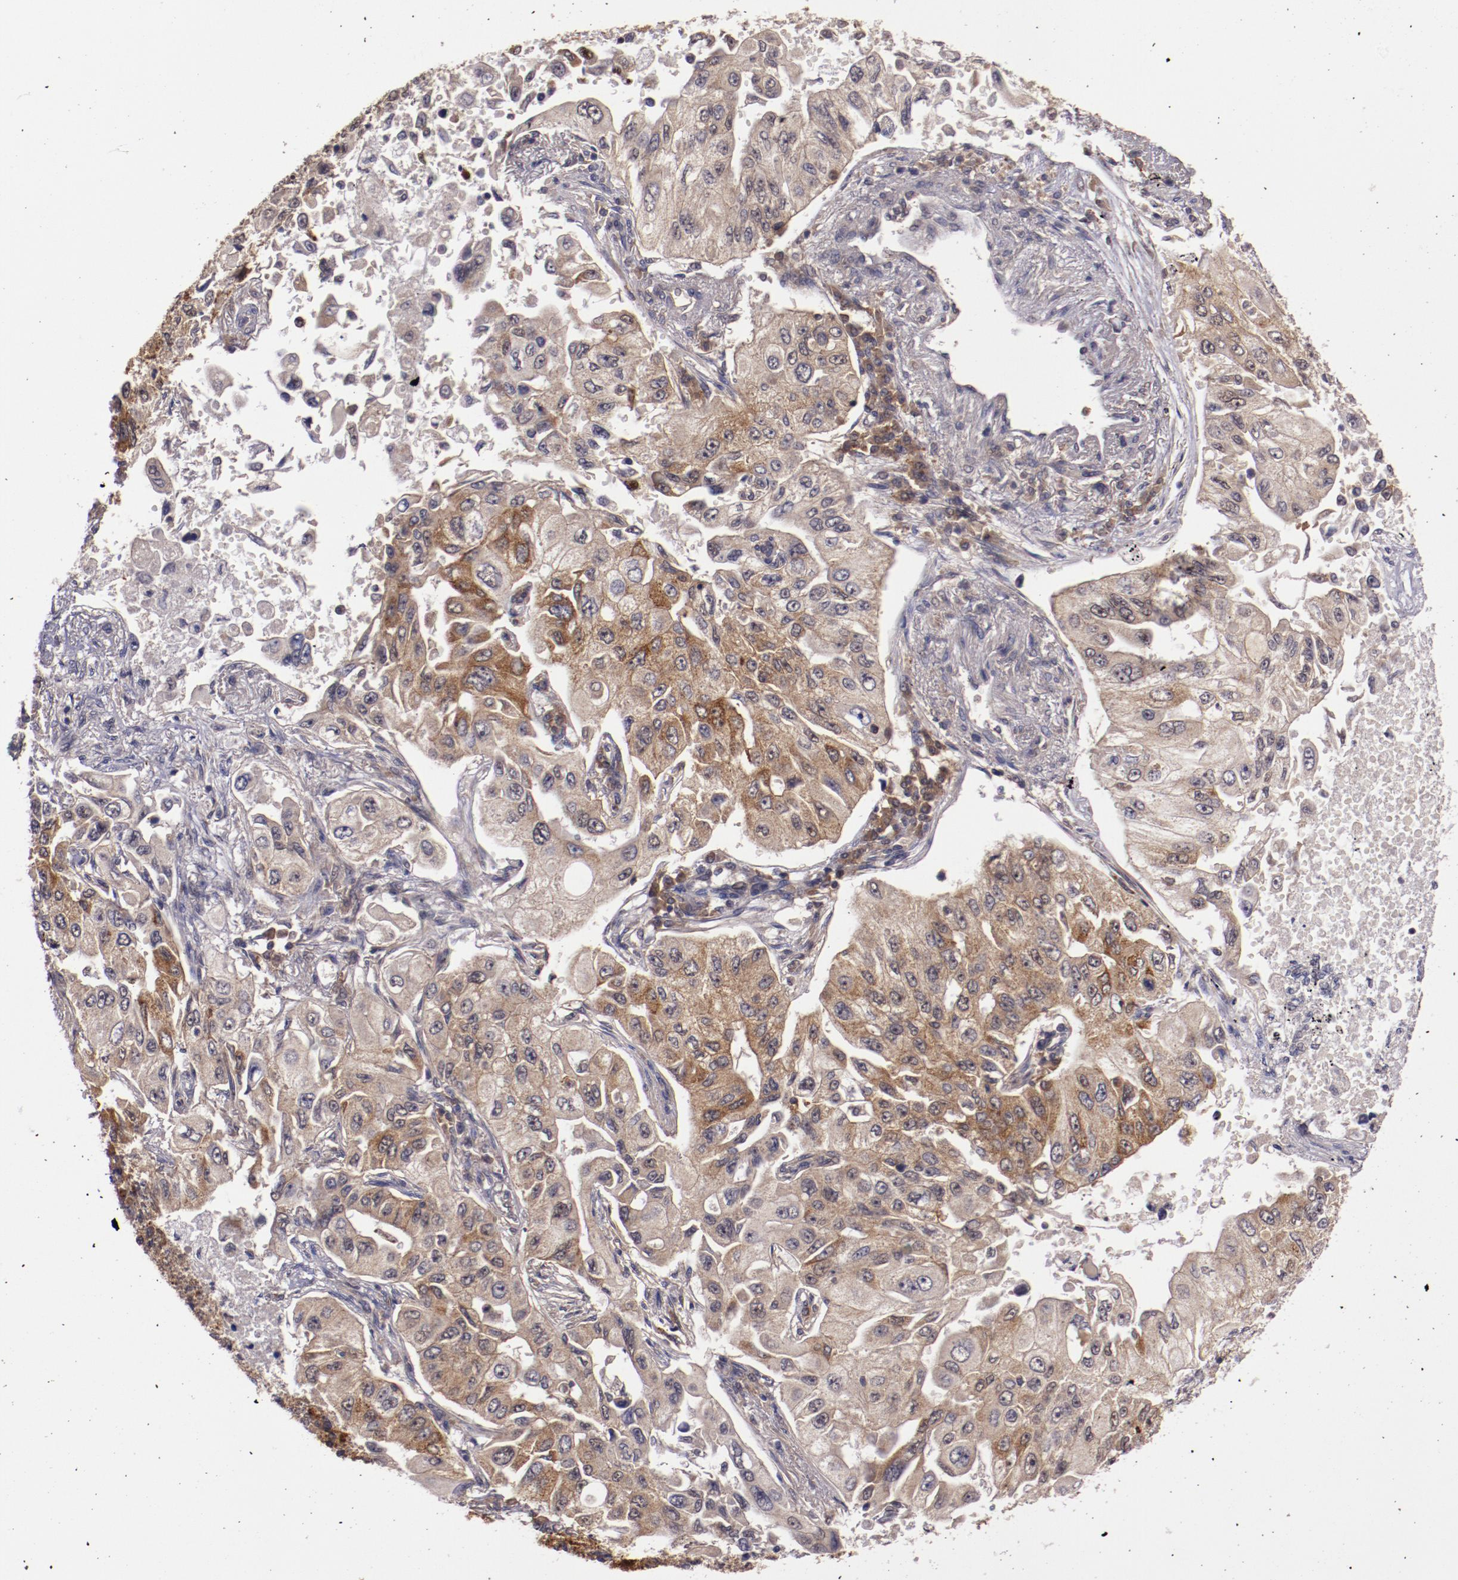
{"staining": {"intensity": "weak", "quantity": ">75%", "location": "cytoplasmic/membranous,nuclear"}, "tissue": "lung cancer", "cell_type": "Tumor cells", "image_type": "cancer", "snomed": [{"axis": "morphology", "description": "Adenocarcinoma, NOS"}, {"axis": "topography", "description": "Lung"}], "caption": "Lung adenocarcinoma stained with a protein marker reveals weak staining in tumor cells.", "gene": "FTSJ1", "patient": {"sex": "male", "age": 84}}